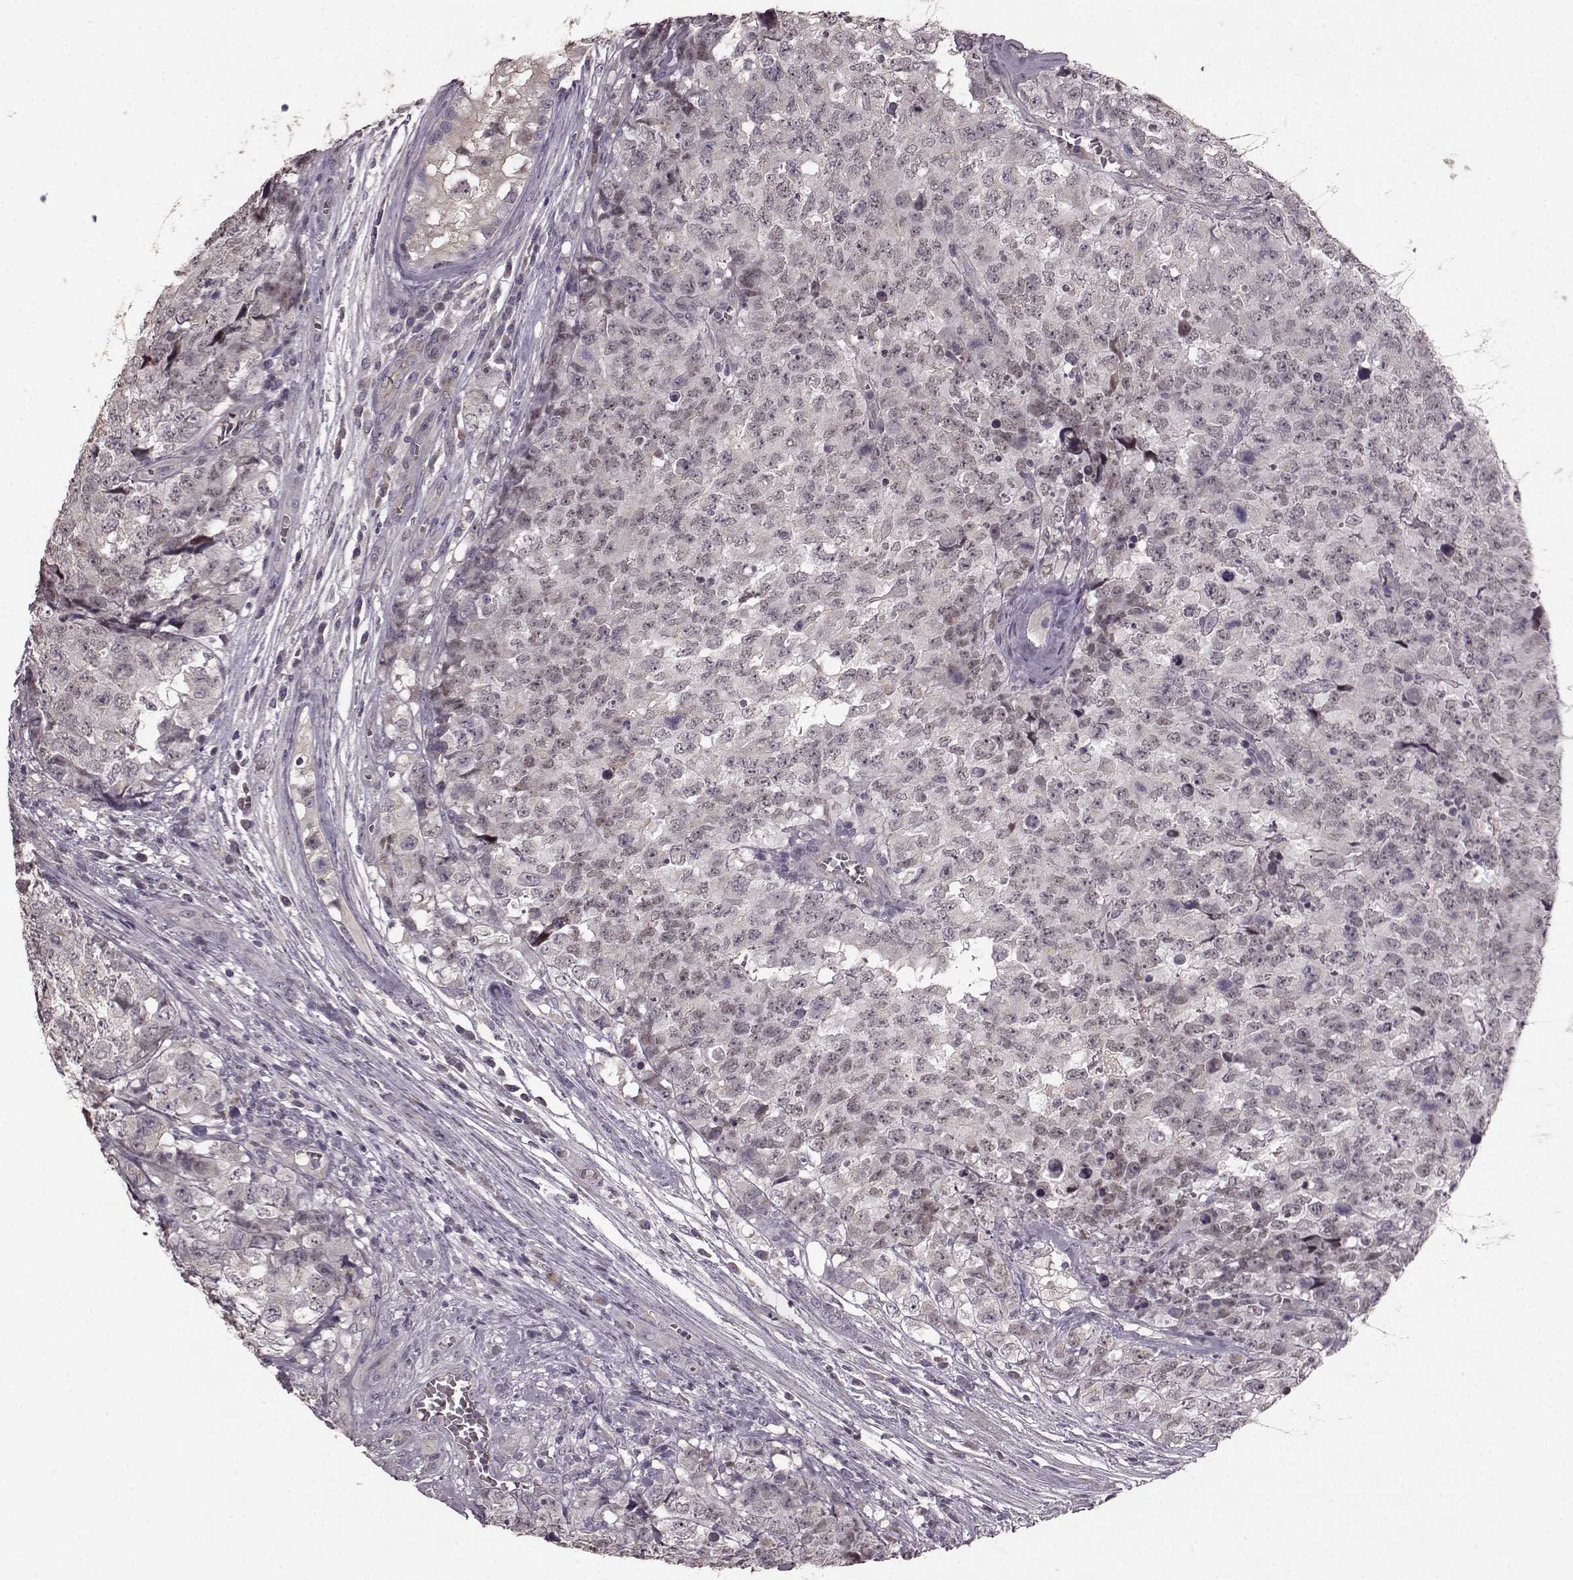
{"staining": {"intensity": "negative", "quantity": "none", "location": "none"}, "tissue": "testis cancer", "cell_type": "Tumor cells", "image_type": "cancer", "snomed": [{"axis": "morphology", "description": "Carcinoma, Embryonal, NOS"}, {"axis": "topography", "description": "Testis"}], "caption": "Tumor cells show no significant expression in testis cancer.", "gene": "SLC52A3", "patient": {"sex": "male", "age": 23}}